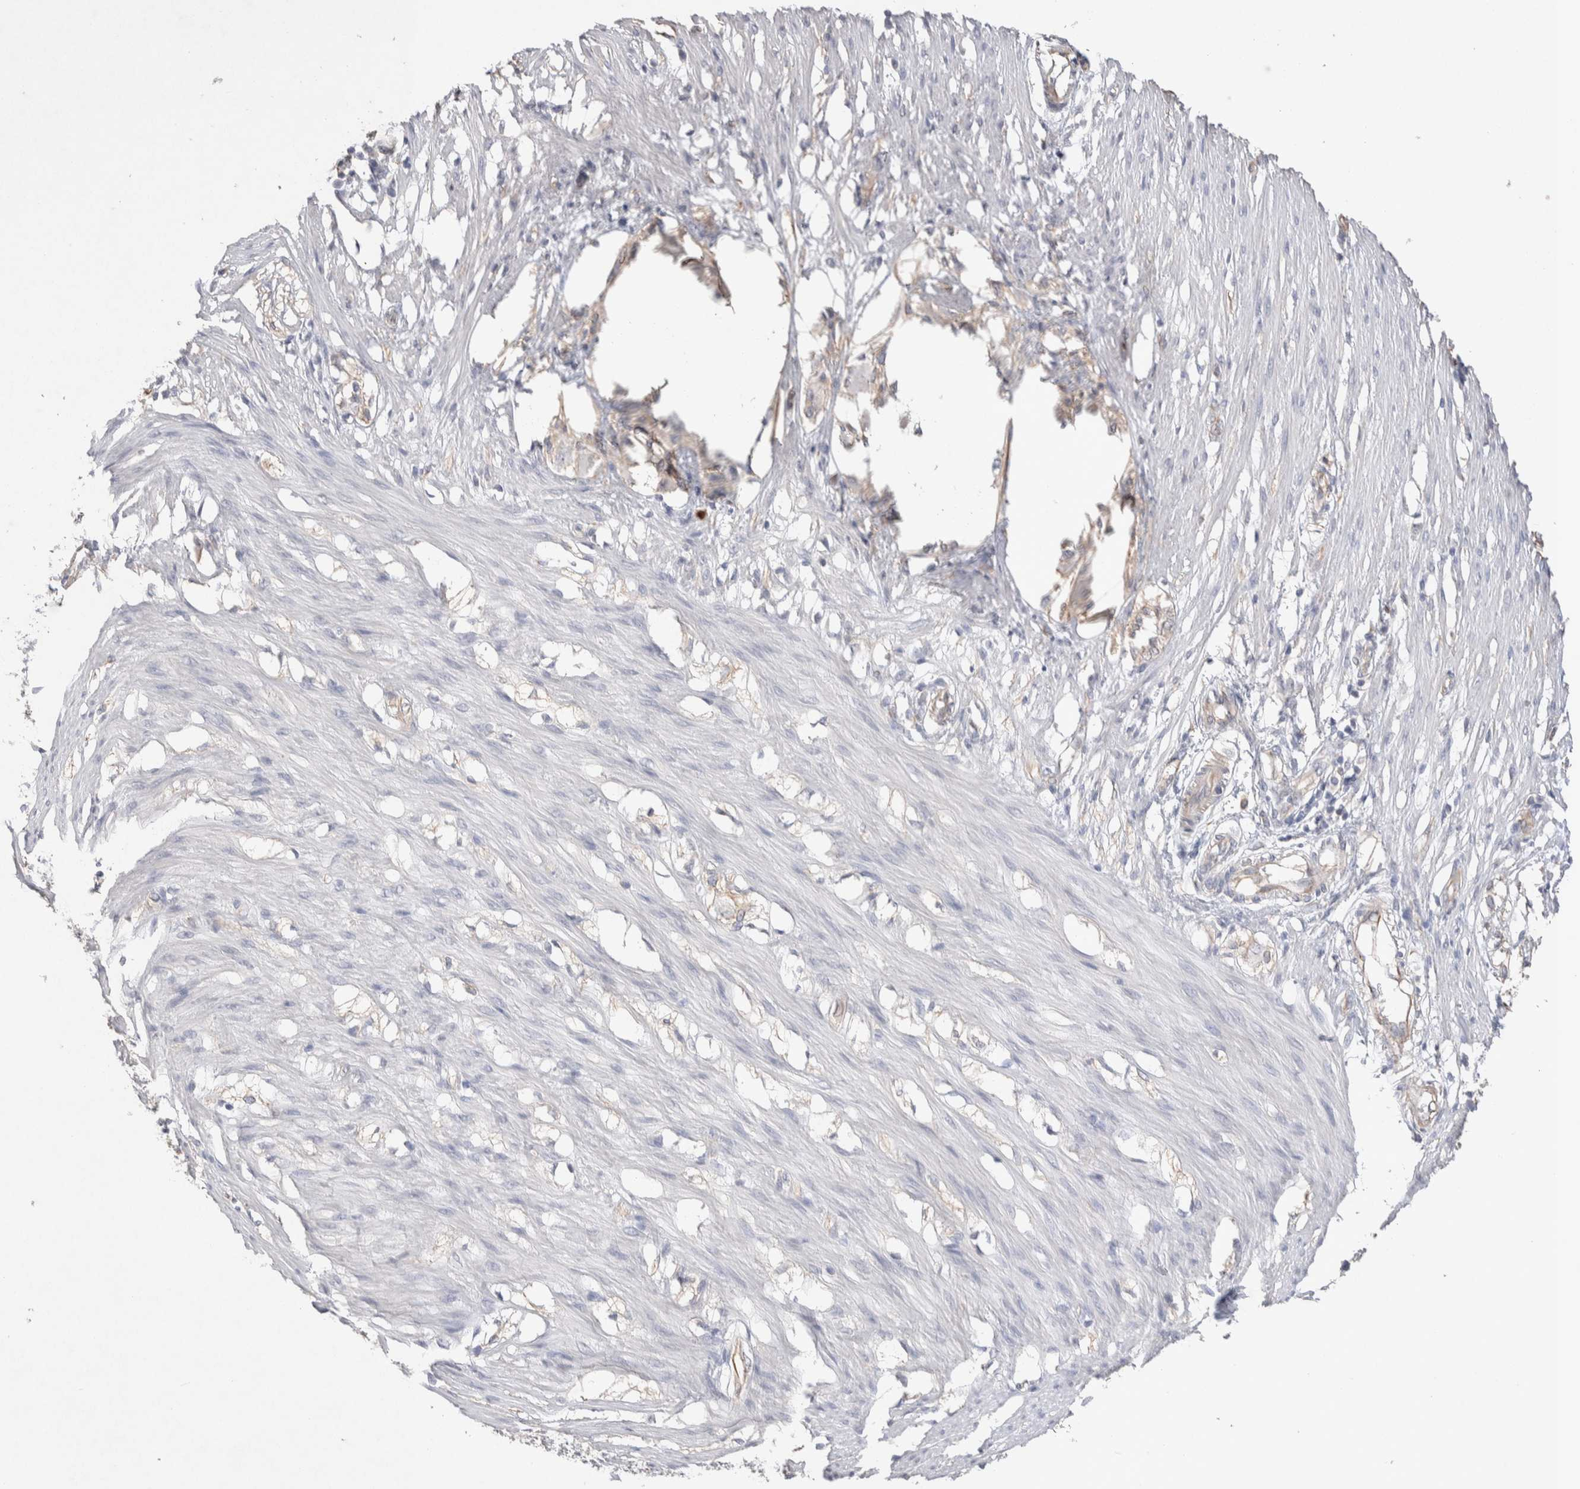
{"staining": {"intensity": "negative", "quantity": "none", "location": "none"}, "tissue": "smooth muscle", "cell_type": "Smooth muscle cells", "image_type": "normal", "snomed": [{"axis": "morphology", "description": "Normal tissue, NOS"}, {"axis": "morphology", "description": "Adenocarcinoma, NOS"}, {"axis": "topography", "description": "Smooth muscle"}, {"axis": "topography", "description": "Colon"}], "caption": "DAB immunohistochemical staining of normal smooth muscle exhibits no significant staining in smooth muscle cells.", "gene": "FFAR2", "patient": {"sex": "male", "age": 14}}